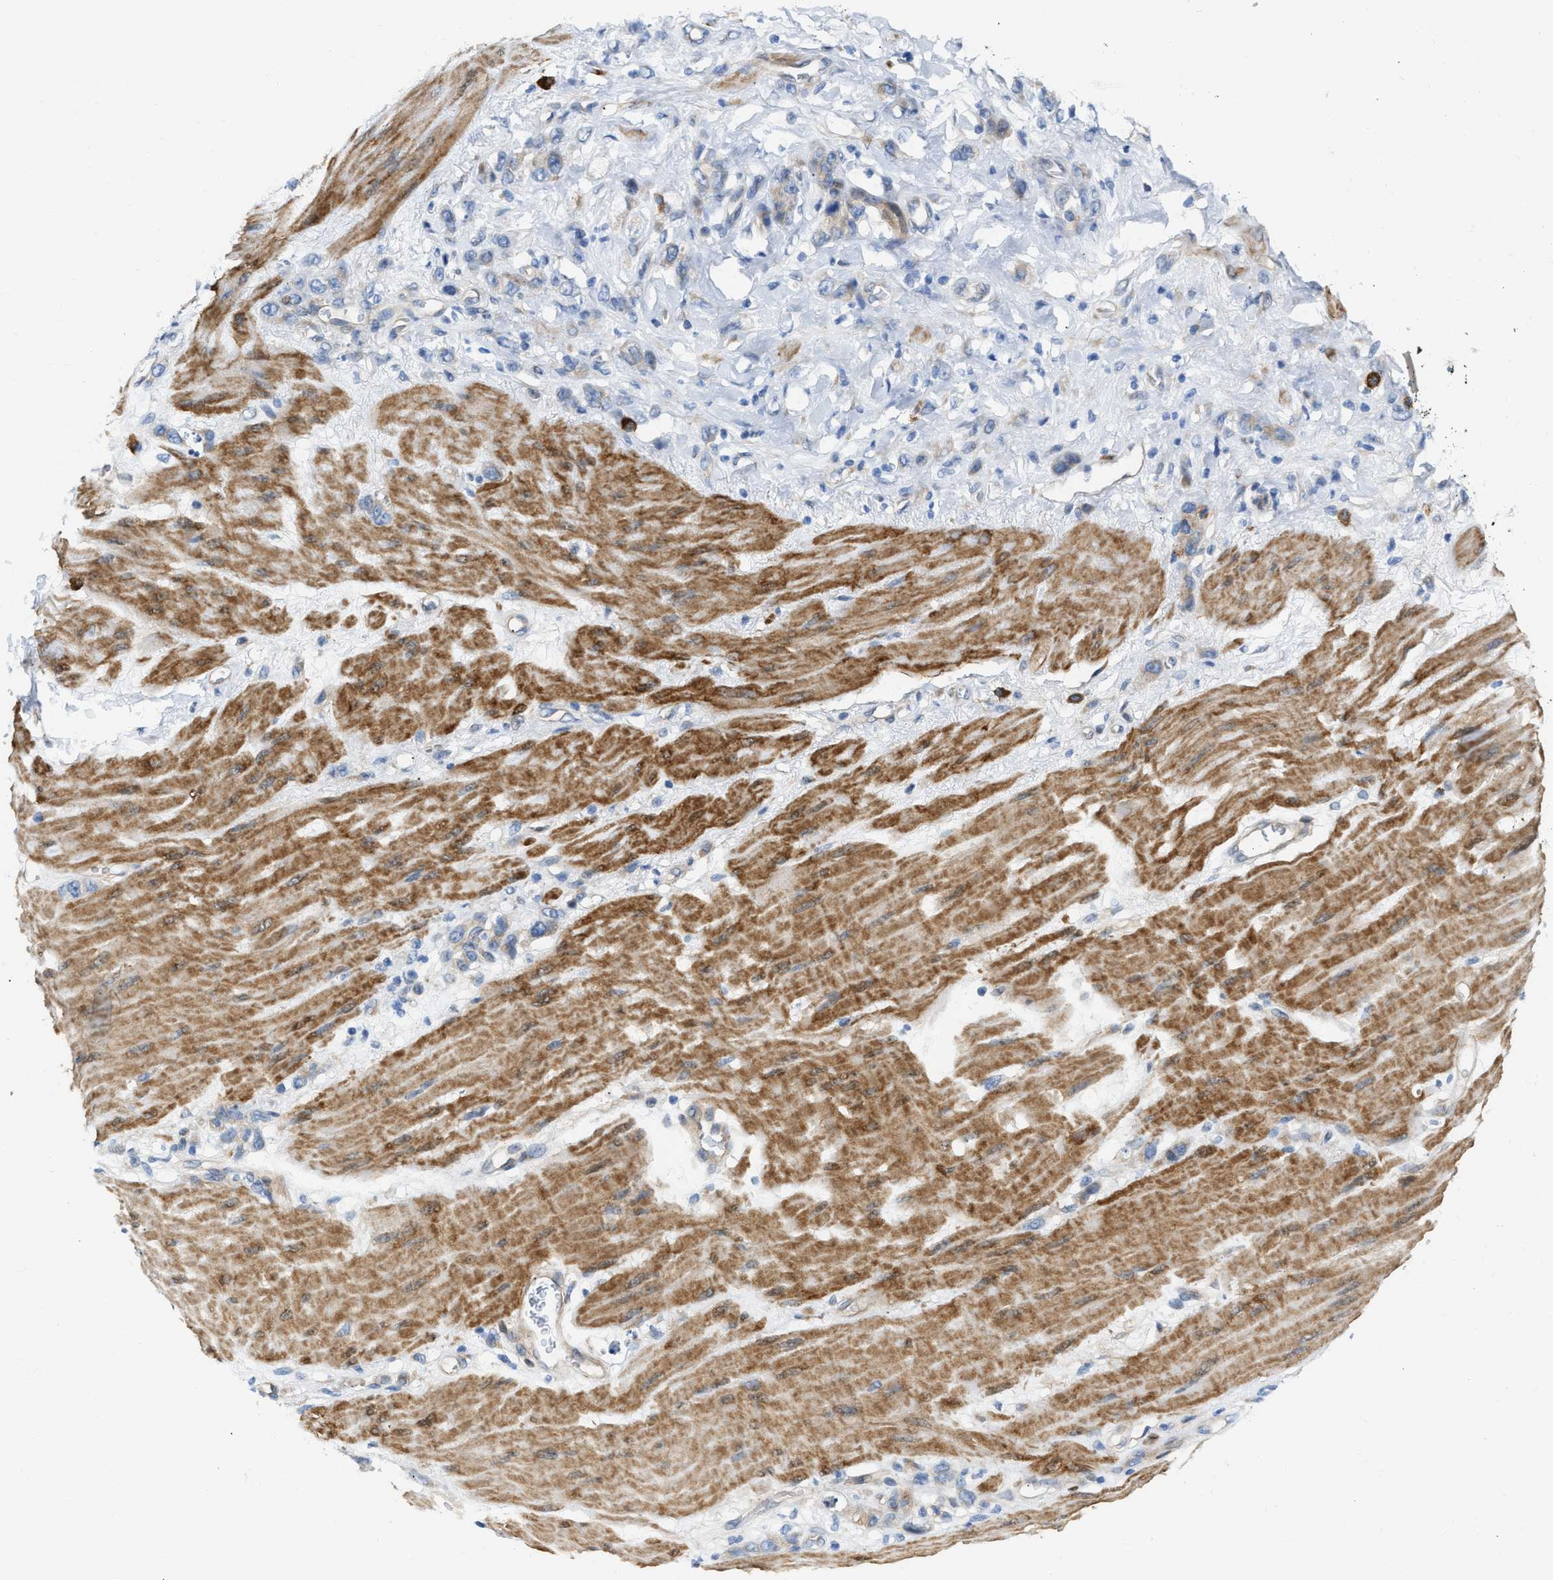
{"staining": {"intensity": "weak", "quantity": "<25%", "location": "cytoplasmic/membranous"}, "tissue": "stomach cancer", "cell_type": "Tumor cells", "image_type": "cancer", "snomed": [{"axis": "morphology", "description": "Adenocarcinoma, NOS"}, {"axis": "topography", "description": "Stomach"}], "caption": "The image shows no significant staining in tumor cells of stomach adenocarcinoma.", "gene": "FHL1", "patient": {"sex": "male", "age": 82}}